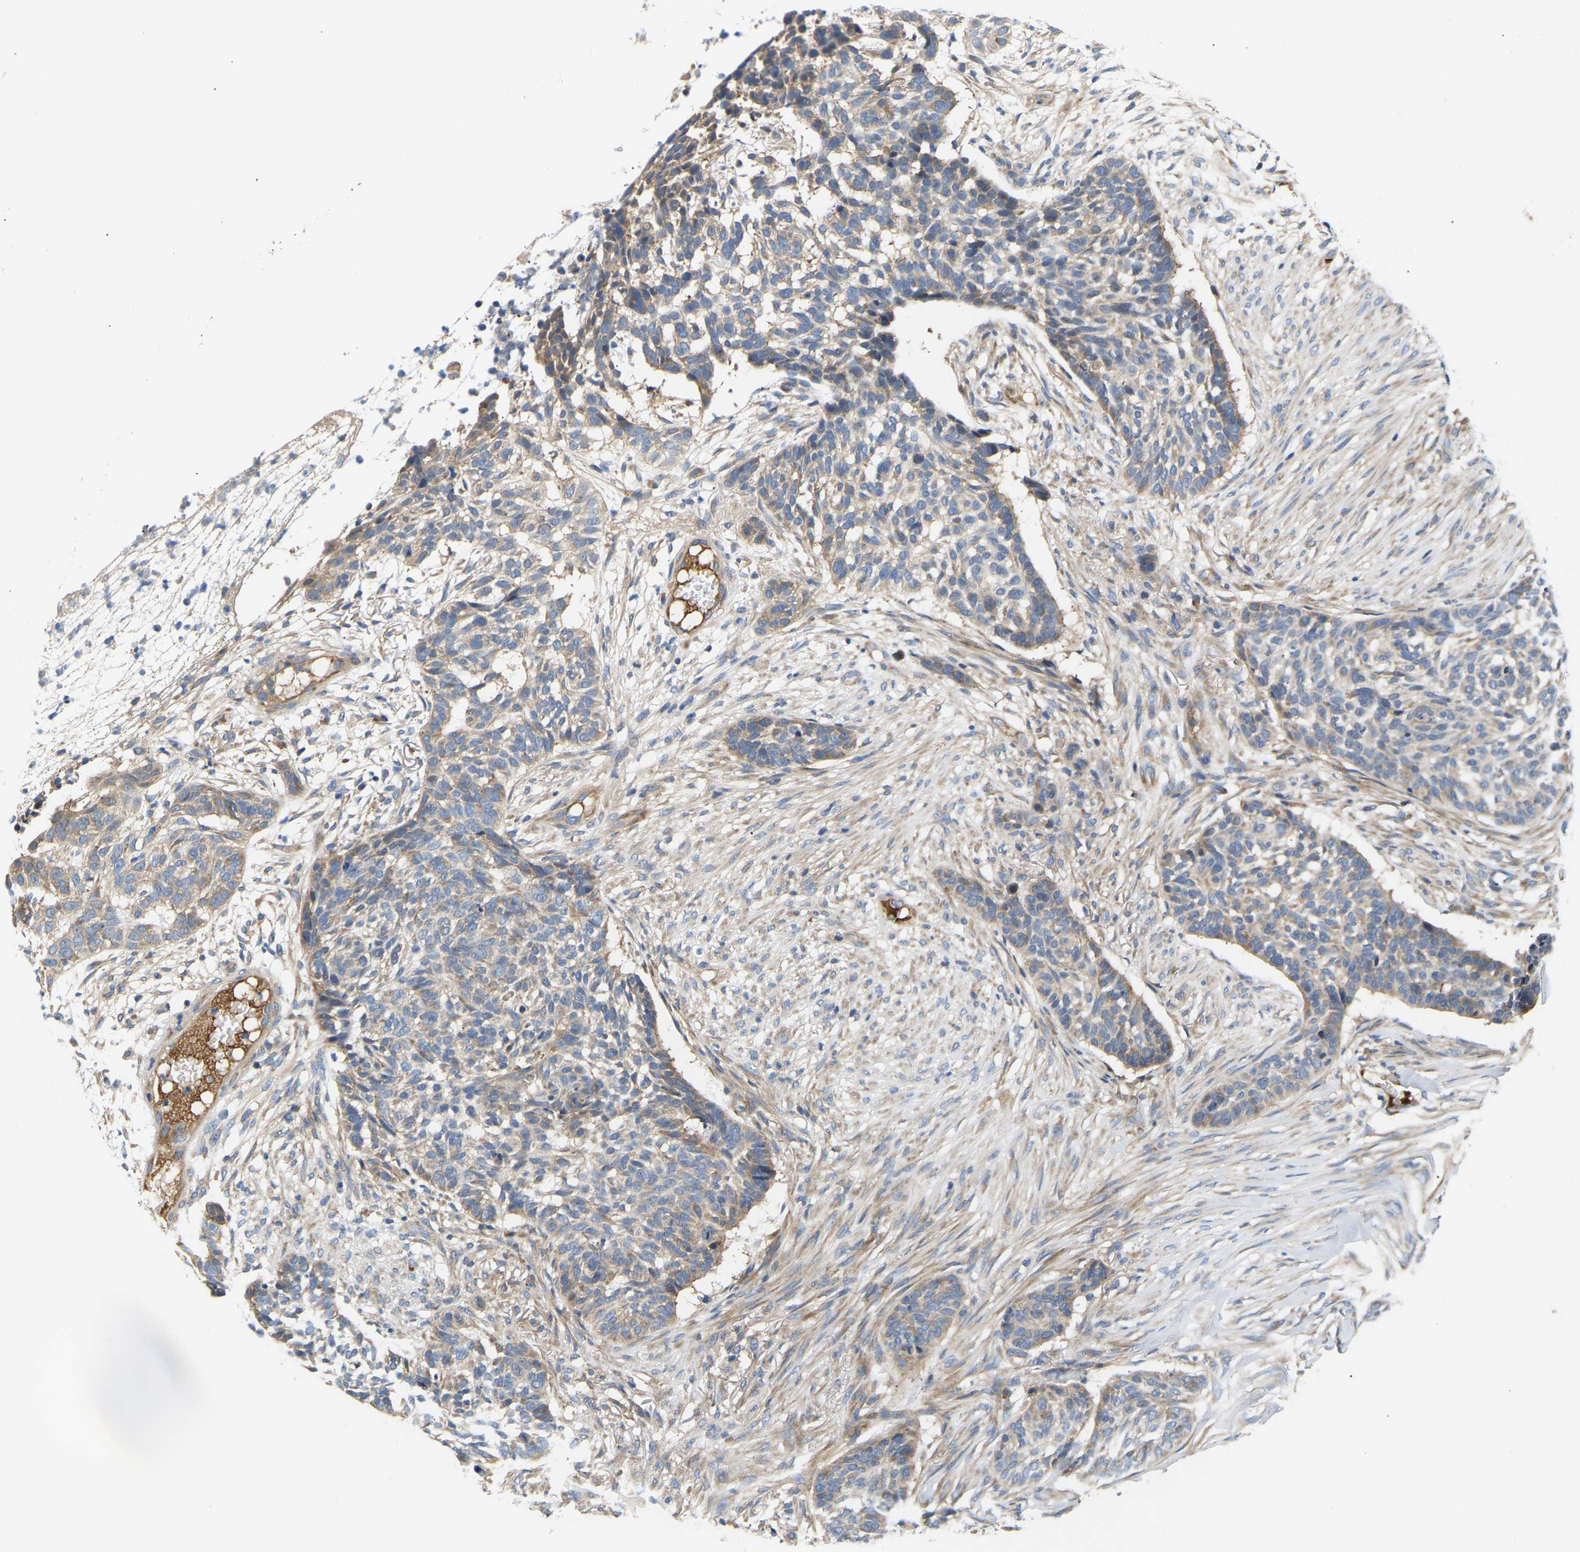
{"staining": {"intensity": "weak", "quantity": "<25%", "location": "cytoplasmic/membranous"}, "tissue": "skin cancer", "cell_type": "Tumor cells", "image_type": "cancer", "snomed": [{"axis": "morphology", "description": "Basal cell carcinoma"}, {"axis": "topography", "description": "Skin"}], "caption": "Immunohistochemistry (IHC) micrograph of neoplastic tissue: human skin basal cell carcinoma stained with DAB (3,3'-diaminobenzidine) reveals no significant protein positivity in tumor cells.", "gene": "AIMP2", "patient": {"sex": "male", "age": 85}}